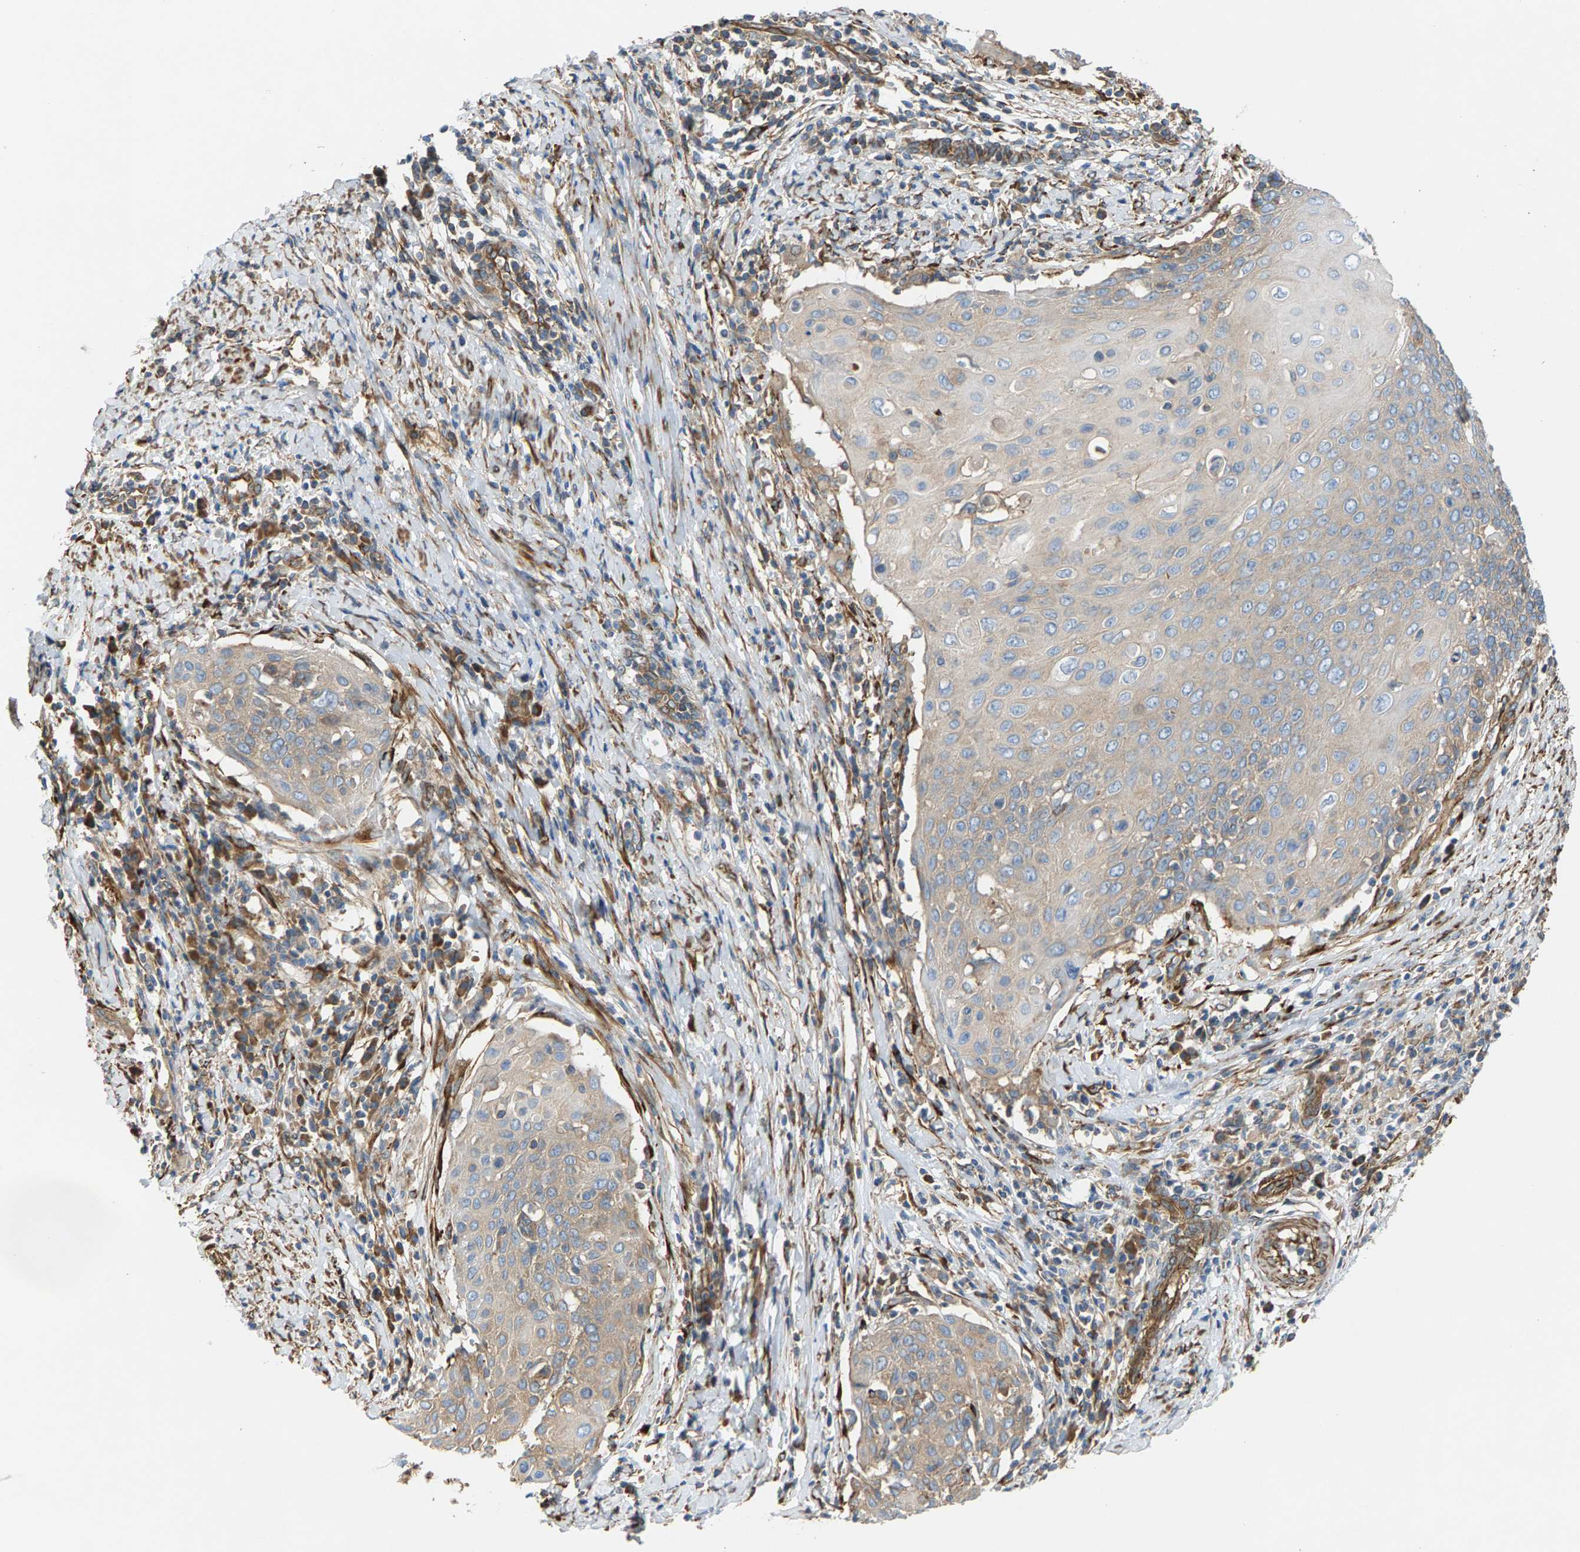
{"staining": {"intensity": "weak", "quantity": "25%-75%", "location": "cytoplasmic/membranous"}, "tissue": "cervical cancer", "cell_type": "Tumor cells", "image_type": "cancer", "snomed": [{"axis": "morphology", "description": "Squamous cell carcinoma, NOS"}, {"axis": "topography", "description": "Cervix"}], "caption": "Protein expression analysis of human cervical squamous cell carcinoma reveals weak cytoplasmic/membranous positivity in about 25%-75% of tumor cells.", "gene": "PDCL", "patient": {"sex": "female", "age": 39}}